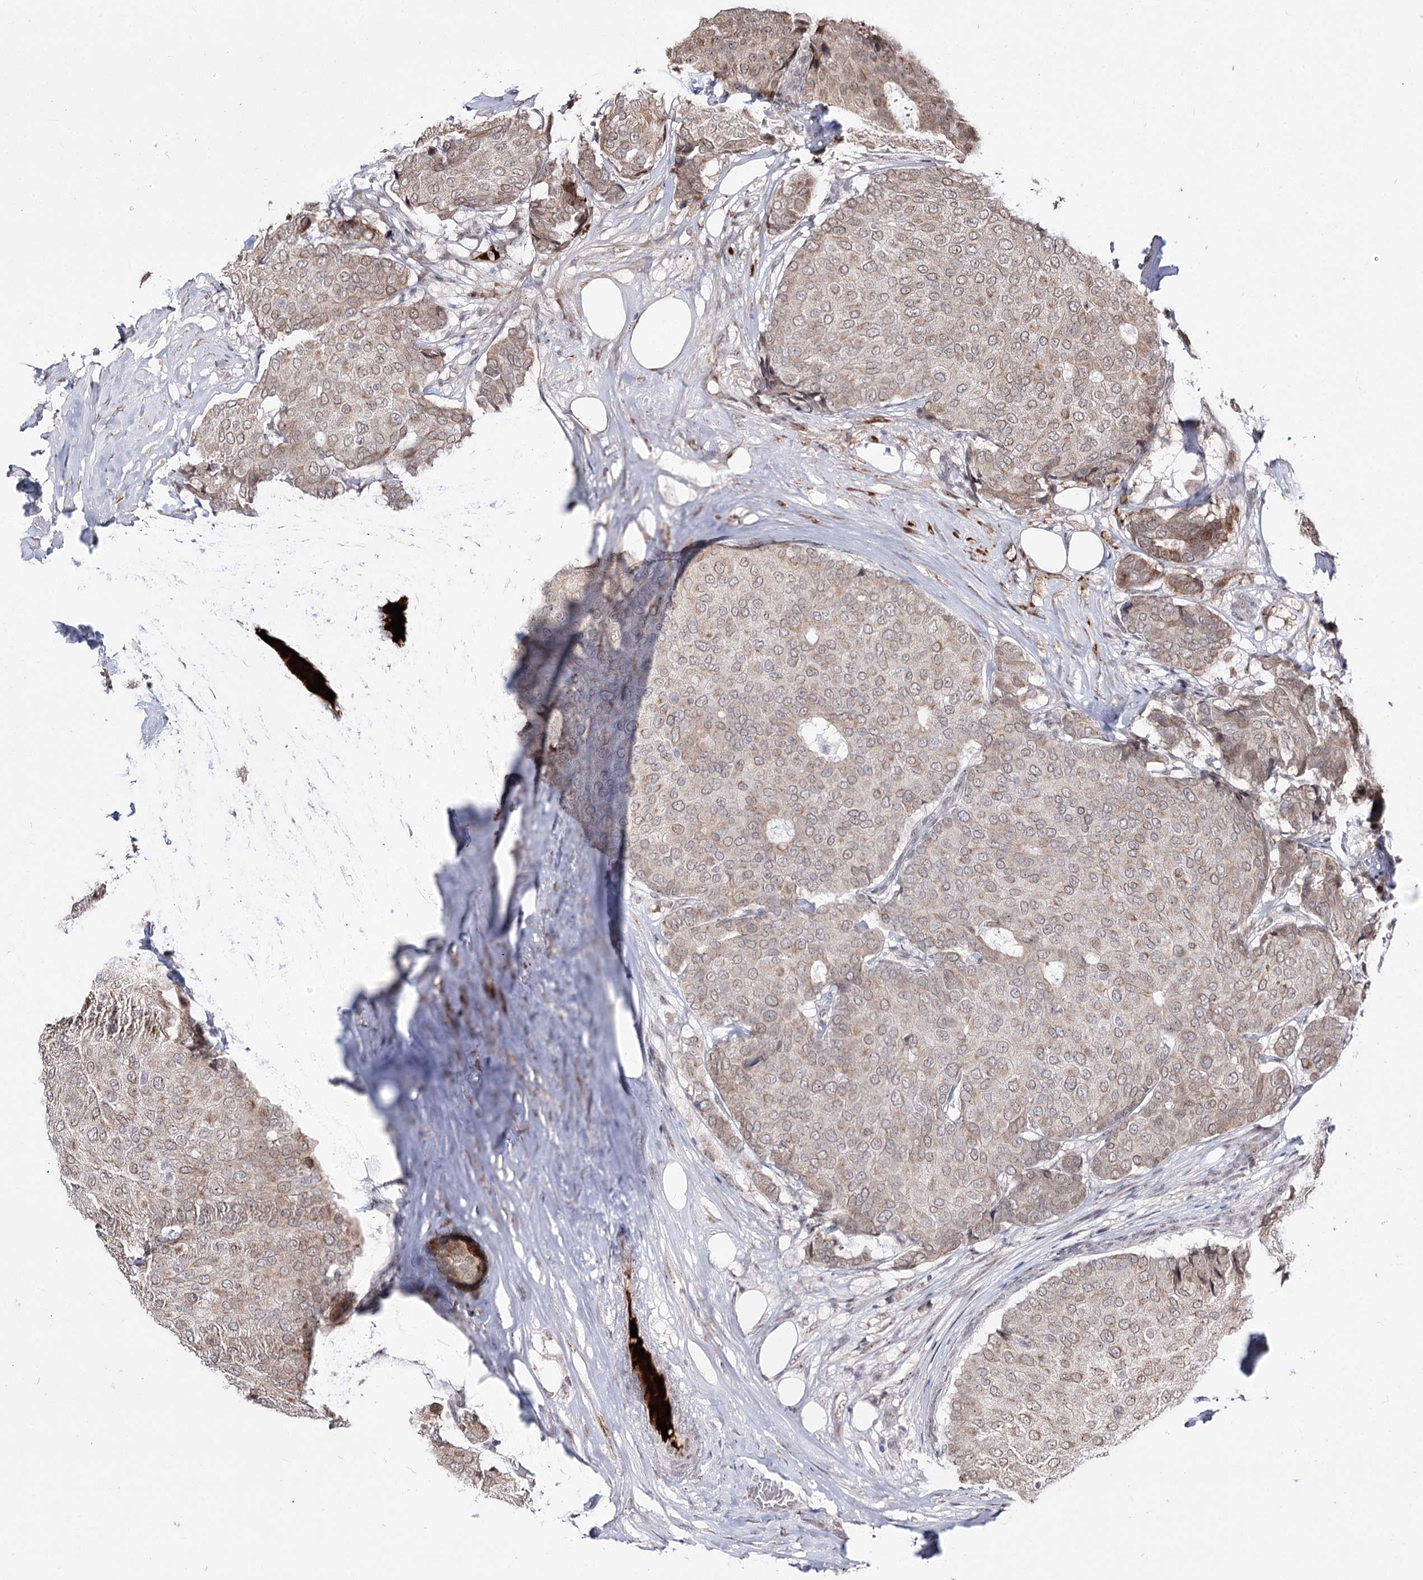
{"staining": {"intensity": "weak", "quantity": "25%-75%", "location": "cytoplasmic/membranous"}, "tissue": "breast cancer", "cell_type": "Tumor cells", "image_type": "cancer", "snomed": [{"axis": "morphology", "description": "Duct carcinoma"}, {"axis": "topography", "description": "Breast"}], "caption": "Weak cytoplasmic/membranous expression for a protein is present in about 25%-75% of tumor cells of breast infiltrating ductal carcinoma using immunohistochemistry.", "gene": "STOX1", "patient": {"sex": "female", "age": 75}}